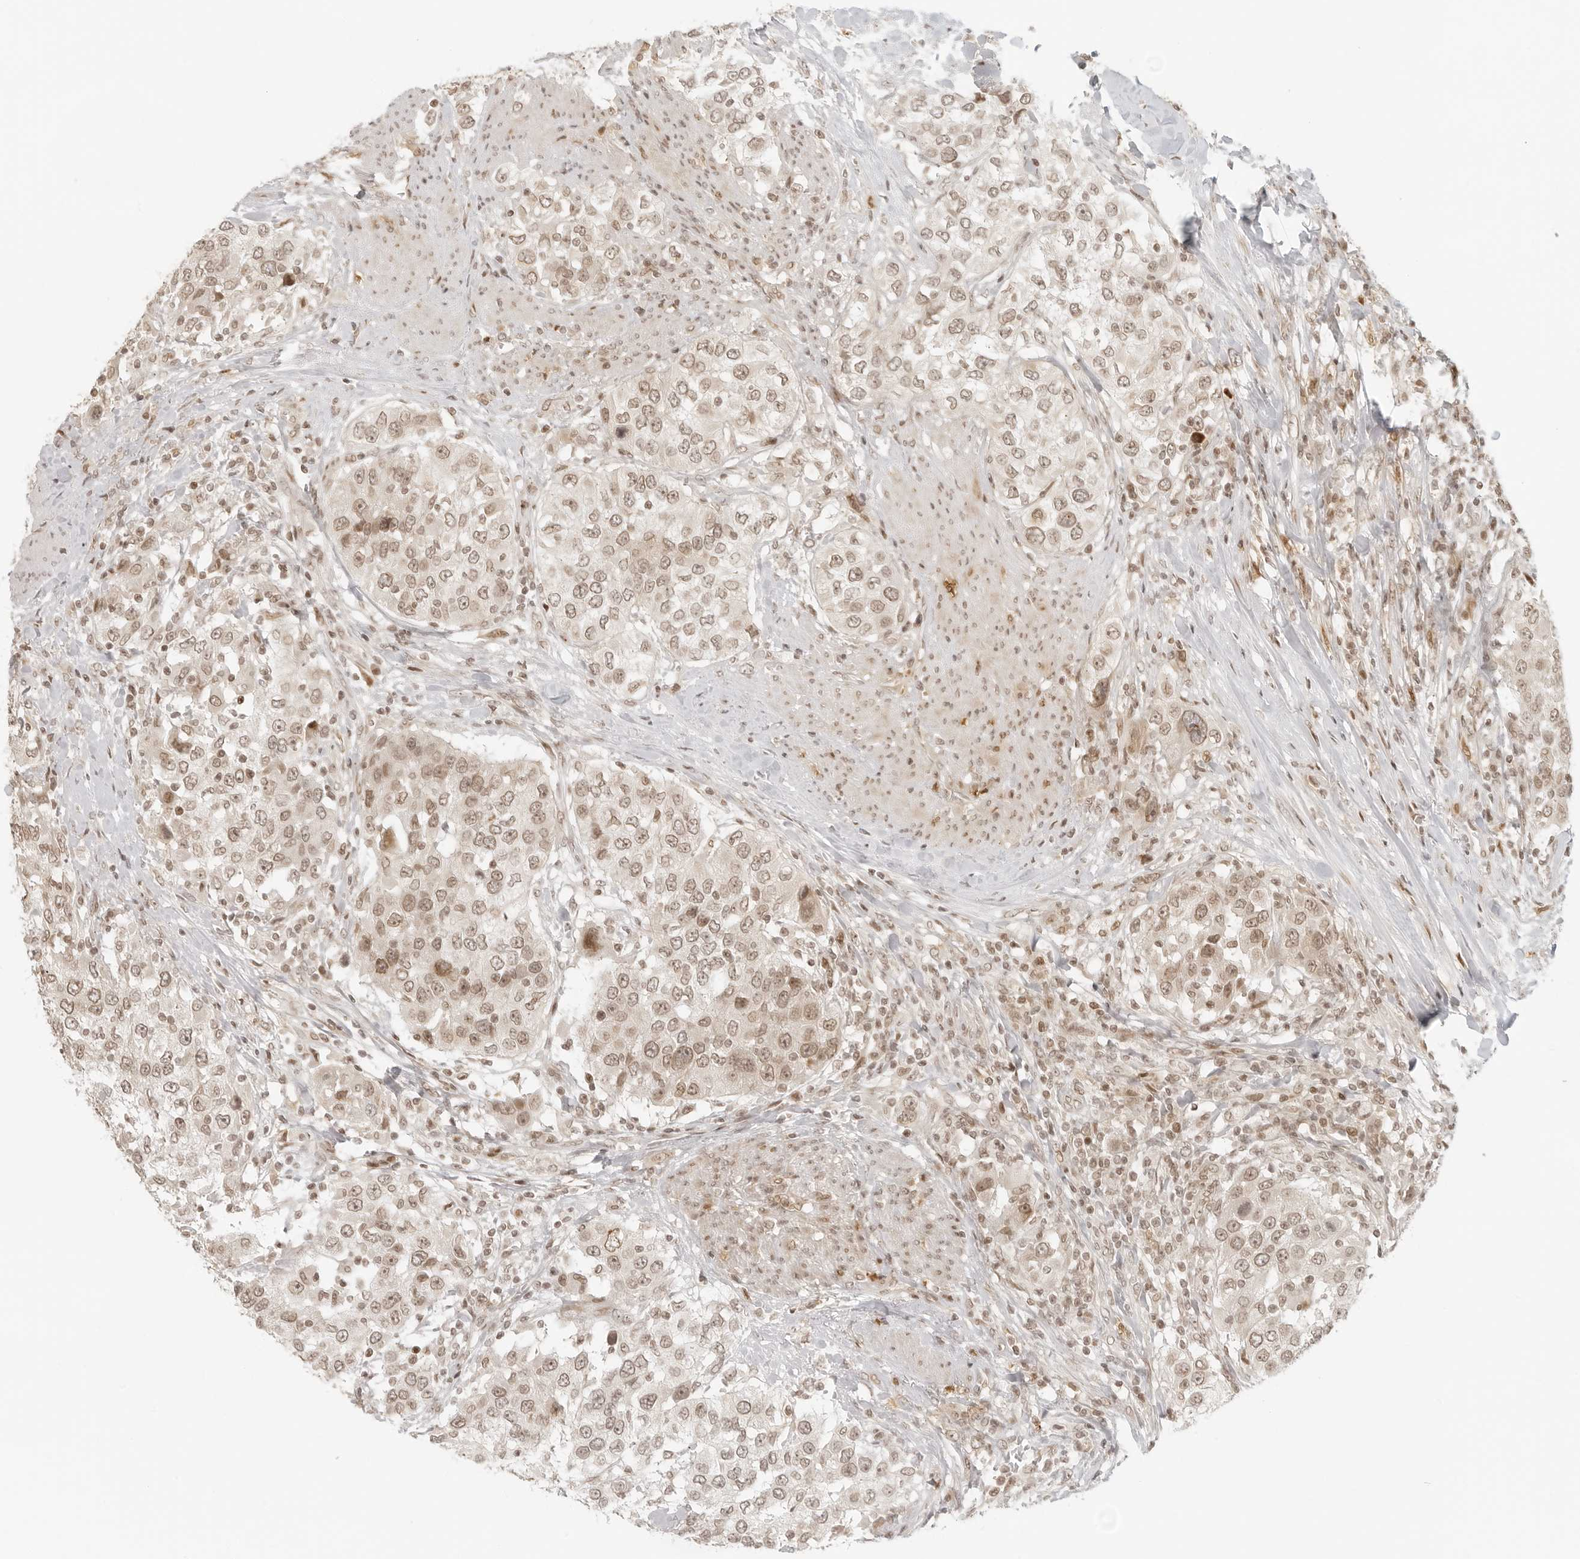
{"staining": {"intensity": "weak", "quantity": ">75%", "location": "nuclear"}, "tissue": "urothelial cancer", "cell_type": "Tumor cells", "image_type": "cancer", "snomed": [{"axis": "morphology", "description": "Urothelial carcinoma, High grade"}, {"axis": "topography", "description": "Urinary bladder"}], "caption": "Protein expression by IHC reveals weak nuclear staining in approximately >75% of tumor cells in urothelial cancer.", "gene": "ZNF407", "patient": {"sex": "female", "age": 80}}